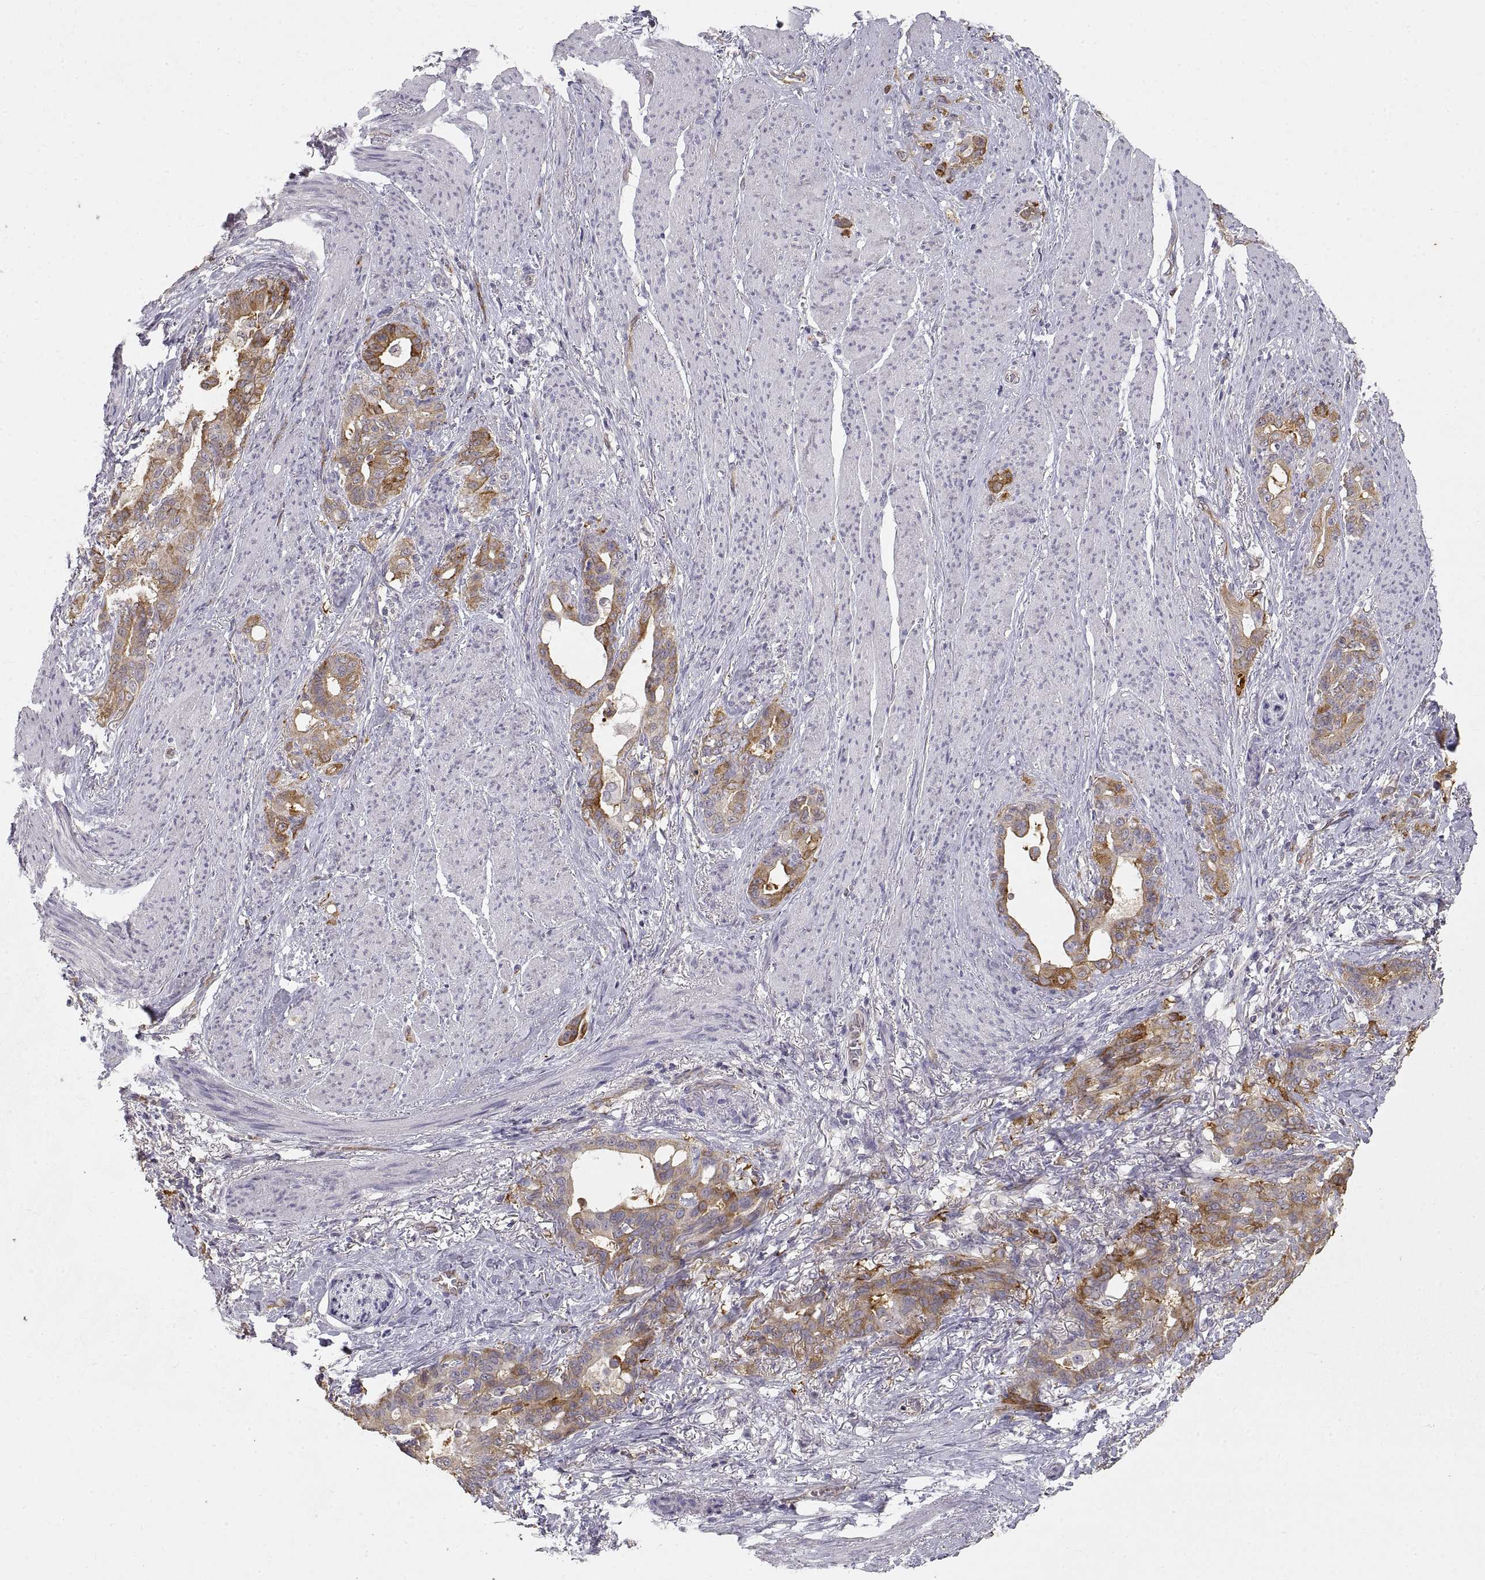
{"staining": {"intensity": "strong", "quantity": "<25%", "location": "cytoplasmic/membranous"}, "tissue": "stomach cancer", "cell_type": "Tumor cells", "image_type": "cancer", "snomed": [{"axis": "morphology", "description": "Normal tissue, NOS"}, {"axis": "morphology", "description": "Adenocarcinoma, NOS"}, {"axis": "topography", "description": "Esophagus"}, {"axis": "topography", "description": "Stomach, upper"}], "caption": "The immunohistochemical stain highlights strong cytoplasmic/membranous positivity in tumor cells of stomach cancer tissue. (DAB (3,3'-diaminobenzidine) IHC with brightfield microscopy, high magnification).", "gene": "HSP90AB1", "patient": {"sex": "male", "age": 62}}